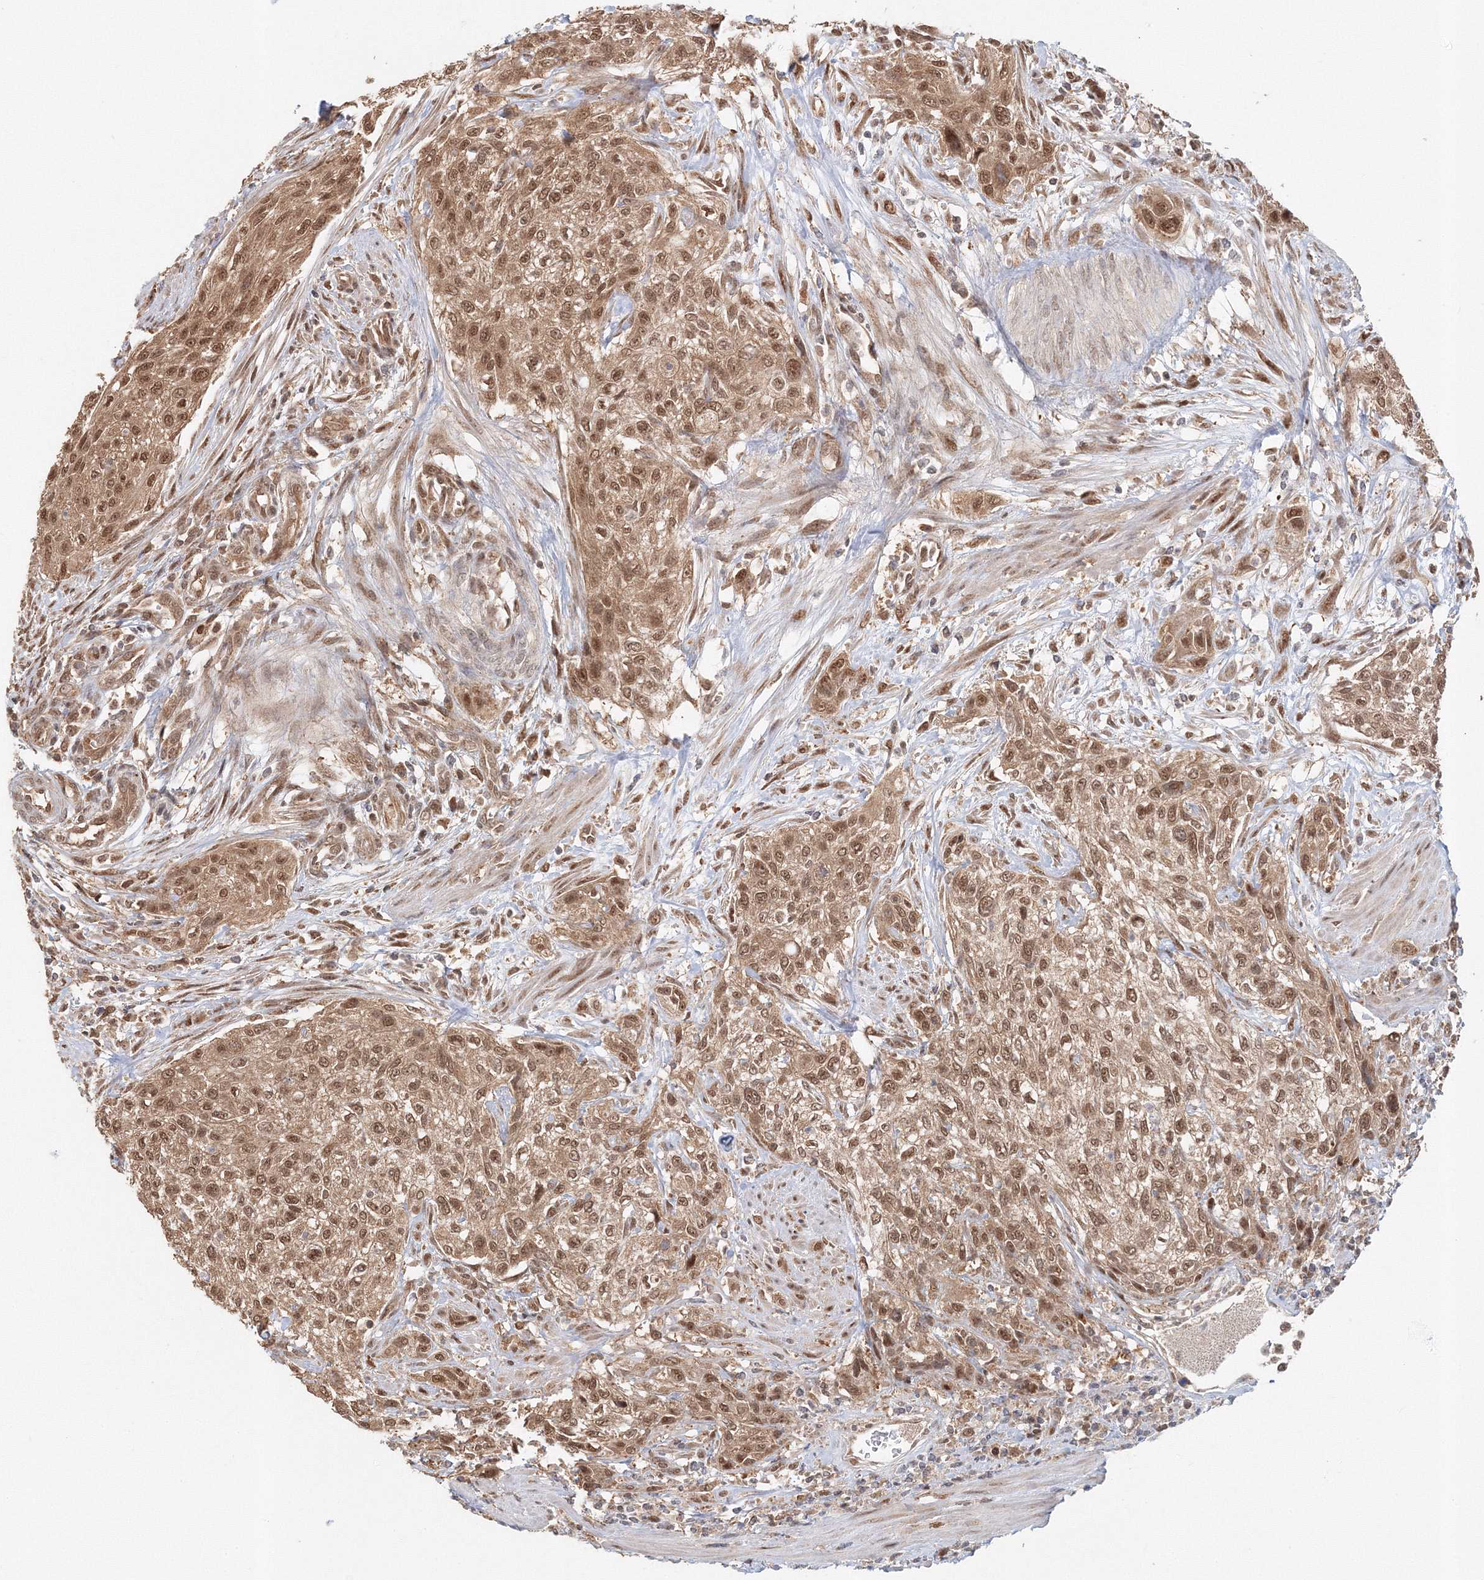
{"staining": {"intensity": "moderate", "quantity": ">75%", "location": "cytoplasmic/membranous,nuclear"}, "tissue": "urothelial cancer", "cell_type": "Tumor cells", "image_type": "cancer", "snomed": [{"axis": "morphology", "description": "Urothelial carcinoma, High grade"}, {"axis": "topography", "description": "Urinary bladder"}], "caption": "This photomicrograph reveals urothelial cancer stained with immunohistochemistry (IHC) to label a protein in brown. The cytoplasmic/membranous and nuclear of tumor cells show moderate positivity for the protein. Nuclei are counter-stained blue.", "gene": "PSMD6", "patient": {"sex": "male", "age": 35}}